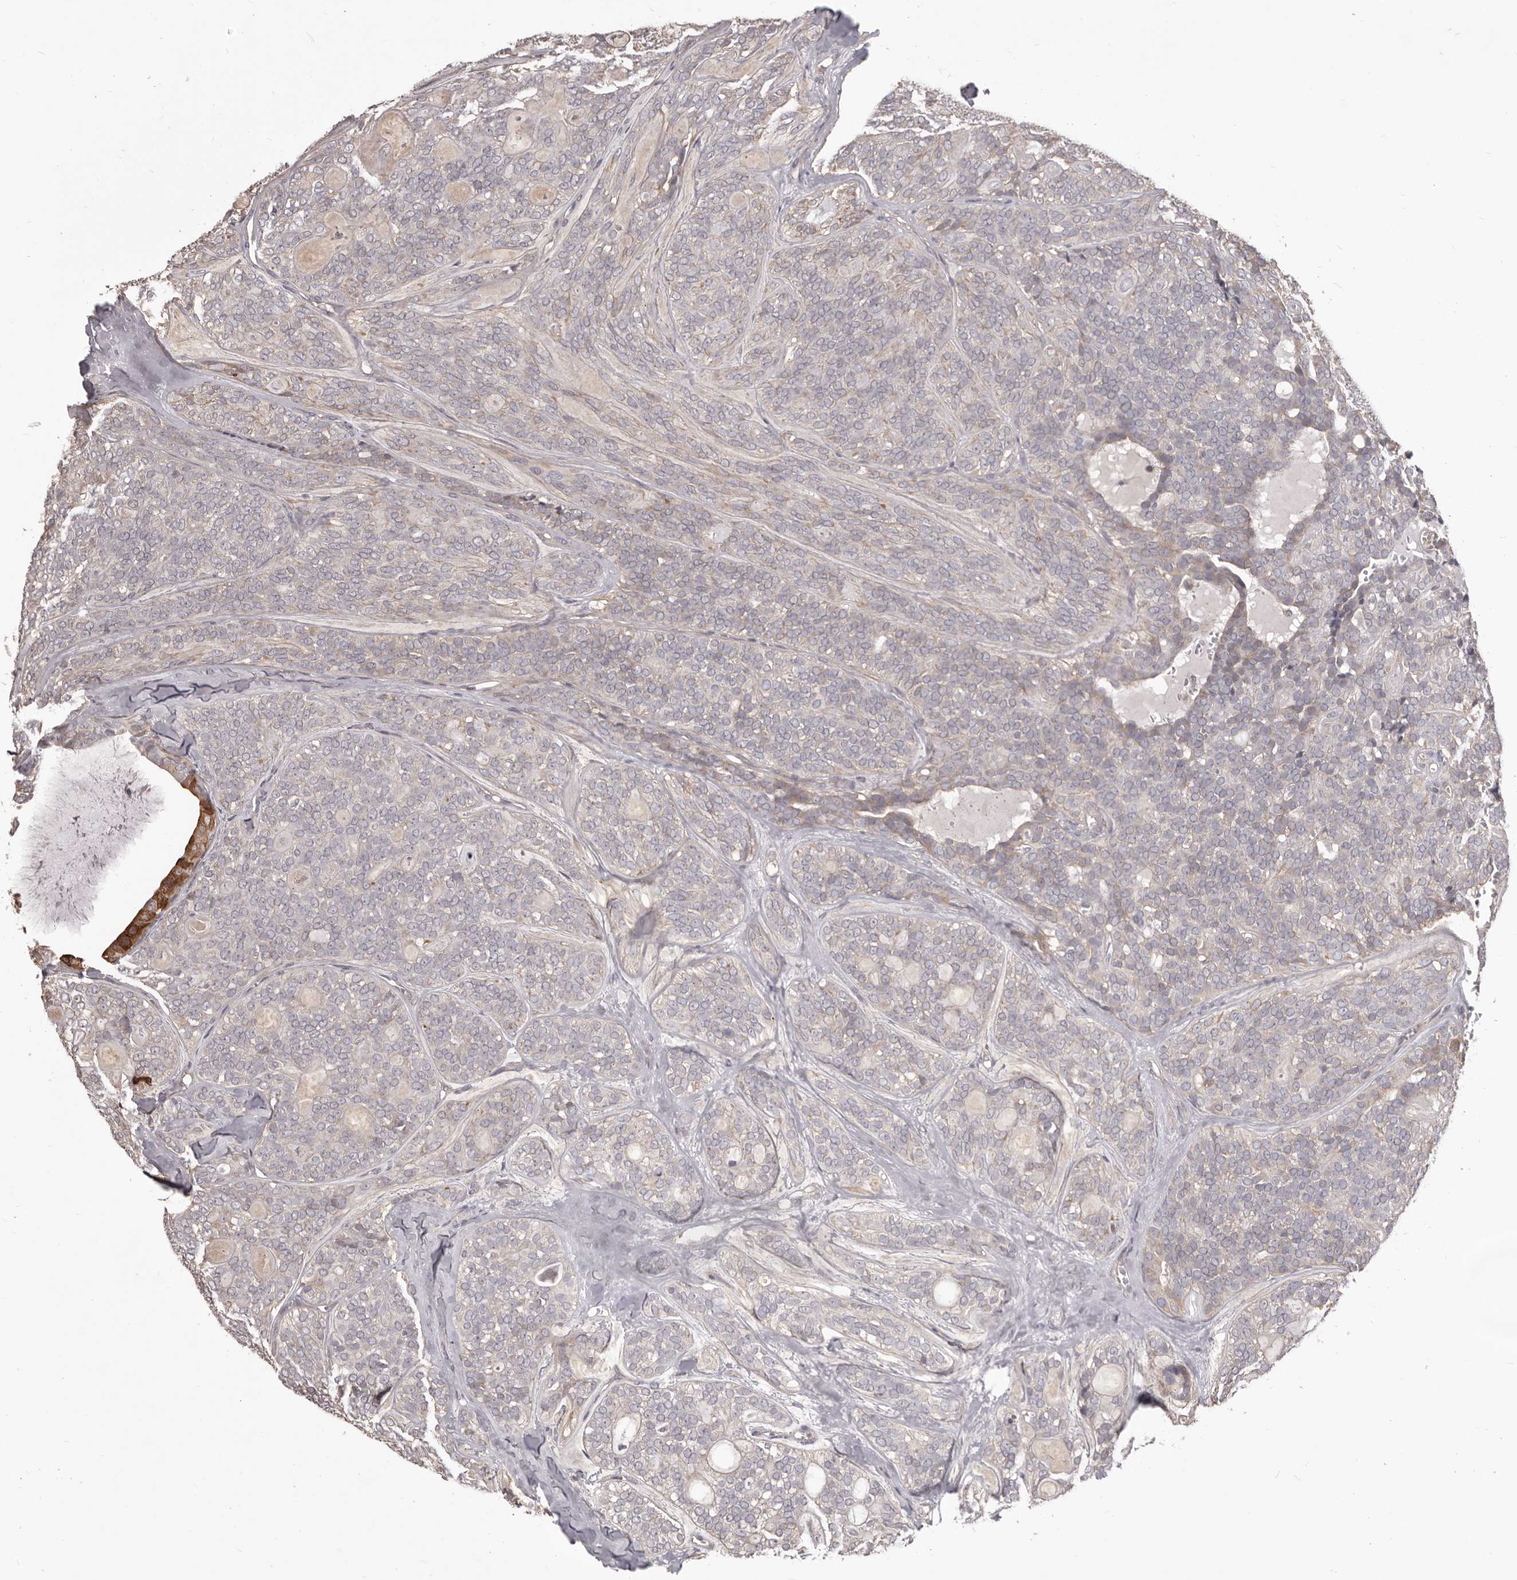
{"staining": {"intensity": "negative", "quantity": "none", "location": "none"}, "tissue": "head and neck cancer", "cell_type": "Tumor cells", "image_type": "cancer", "snomed": [{"axis": "morphology", "description": "Adenocarcinoma, NOS"}, {"axis": "topography", "description": "Head-Neck"}], "caption": "Photomicrograph shows no protein expression in tumor cells of head and neck cancer tissue. (DAB immunohistochemistry with hematoxylin counter stain).", "gene": "HRH1", "patient": {"sex": "male", "age": 66}}